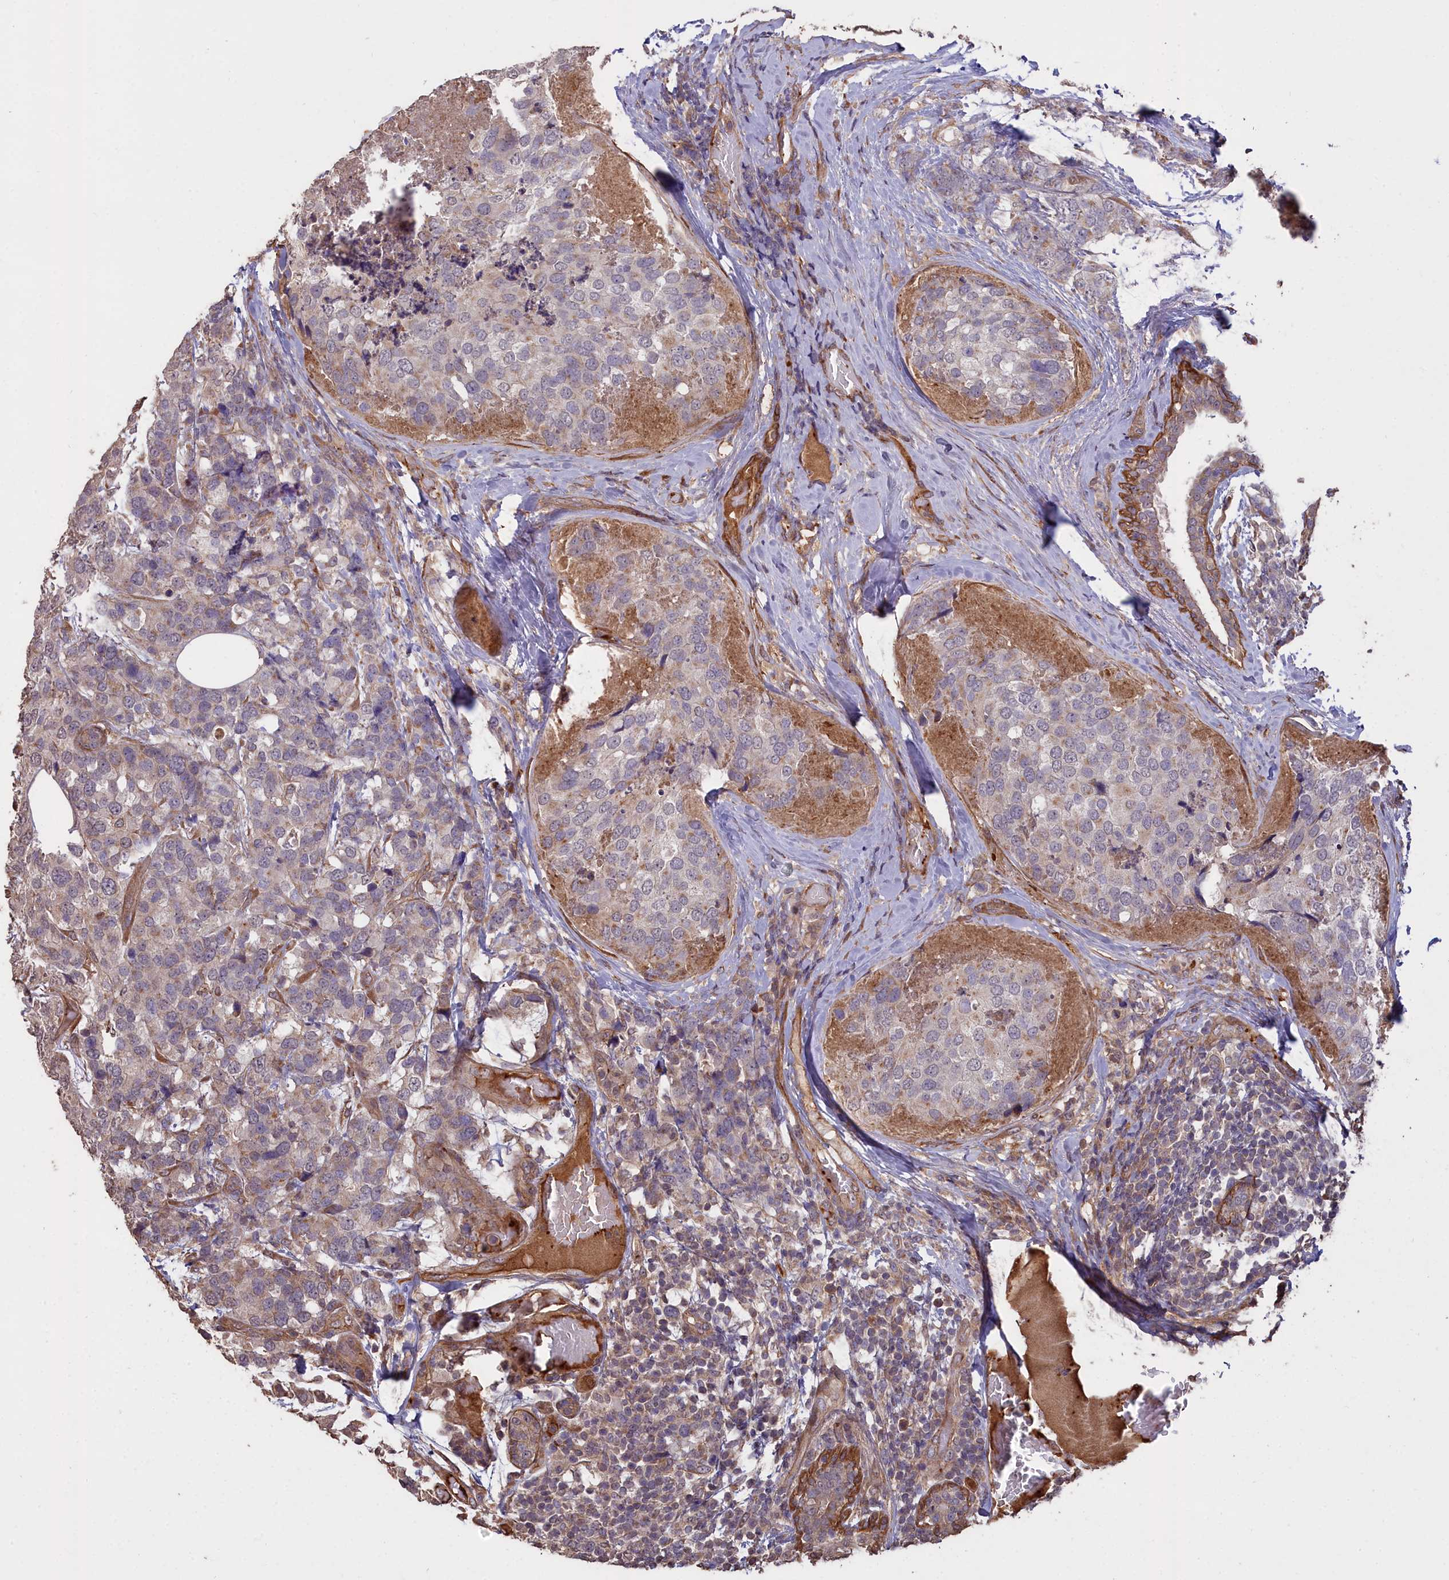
{"staining": {"intensity": "moderate", "quantity": "<25%", "location": "cytoplasmic/membranous"}, "tissue": "breast cancer", "cell_type": "Tumor cells", "image_type": "cancer", "snomed": [{"axis": "morphology", "description": "Lobular carcinoma"}, {"axis": "topography", "description": "Breast"}], "caption": "Immunohistochemical staining of breast cancer (lobular carcinoma) shows moderate cytoplasmic/membranous protein staining in about <25% of tumor cells.", "gene": "ATP6V0A2", "patient": {"sex": "female", "age": 59}}